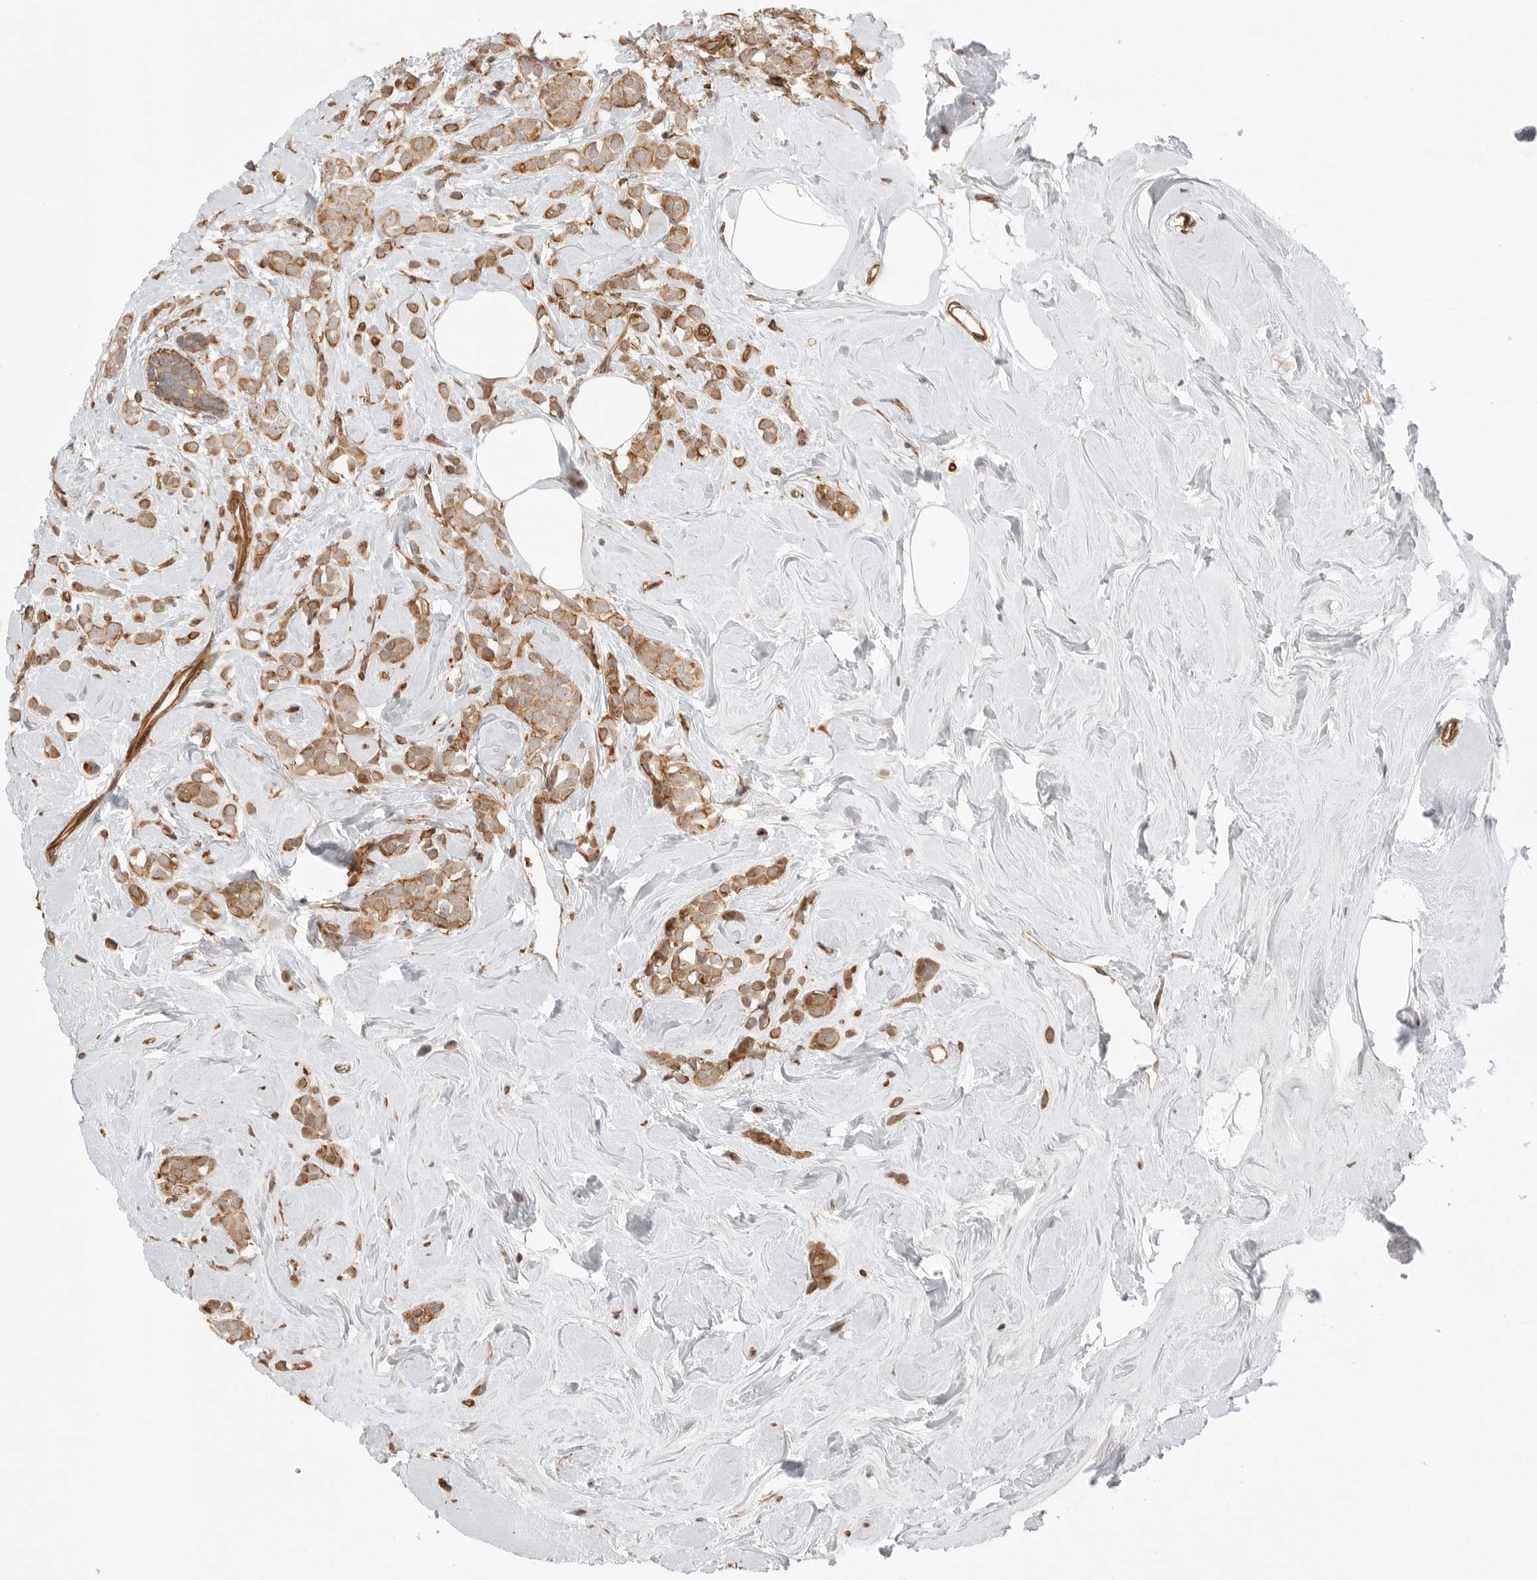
{"staining": {"intensity": "moderate", "quantity": ">75%", "location": "cytoplasmic/membranous"}, "tissue": "breast cancer", "cell_type": "Tumor cells", "image_type": "cancer", "snomed": [{"axis": "morphology", "description": "Lobular carcinoma"}, {"axis": "topography", "description": "Breast"}], "caption": "Breast cancer (lobular carcinoma) stained for a protein shows moderate cytoplasmic/membranous positivity in tumor cells.", "gene": "ATOH7", "patient": {"sex": "female", "age": 47}}